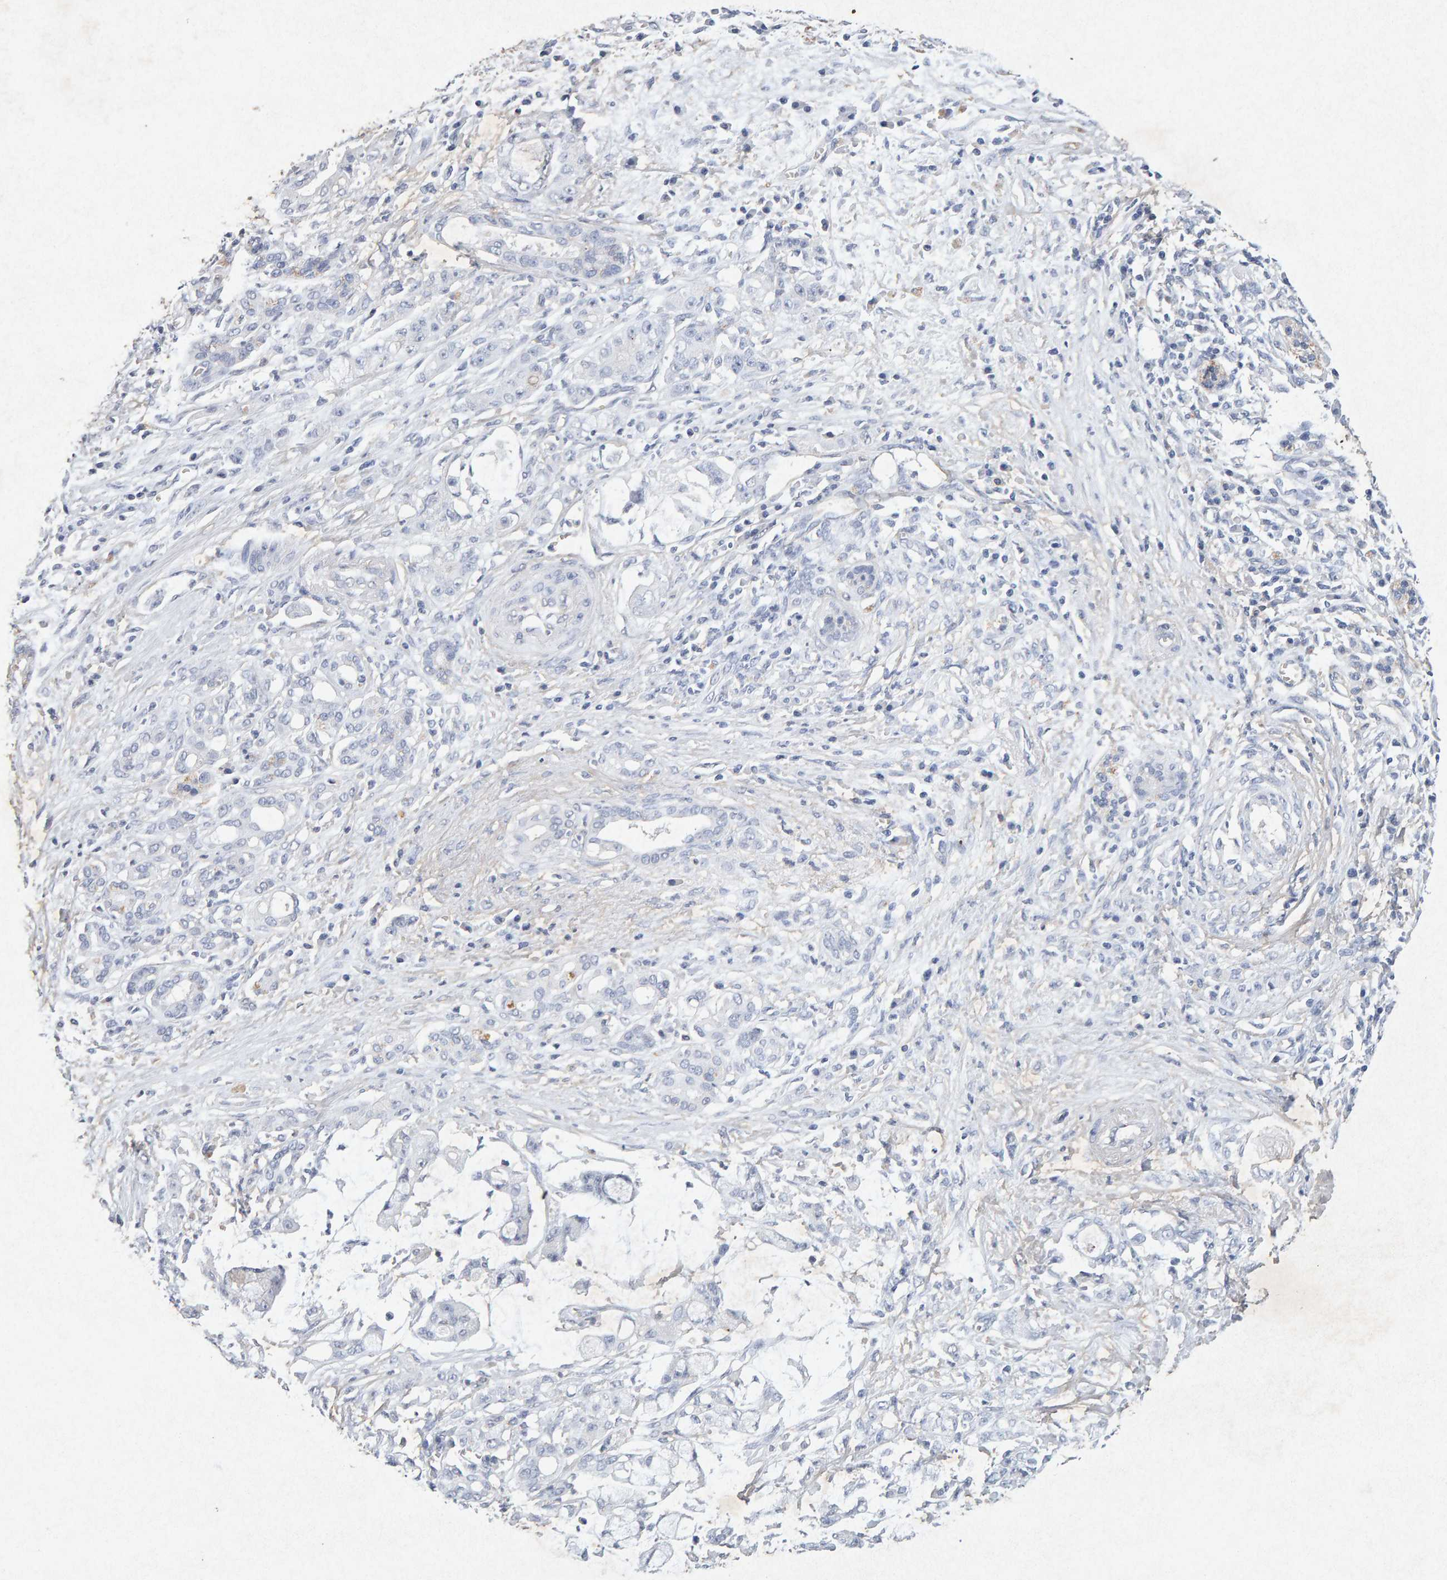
{"staining": {"intensity": "negative", "quantity": "none", "location": "none"}, "tissue": "pancreatic cancer", "cell_type": "Tumor cells", "image_type": "cancer", "snomed": [{"axis": "morphology", "description": "Adenocarcinoma, NOS"}, {"axis": "topography", "description": "Pancreas"}], "caption": "Immunohistochemical staining of adenocarcinoma (pancreatic) shows no significant positivity in tumor cells.", "gene": "PTPRM", "patient": {"sex": "female", "age": 73}}